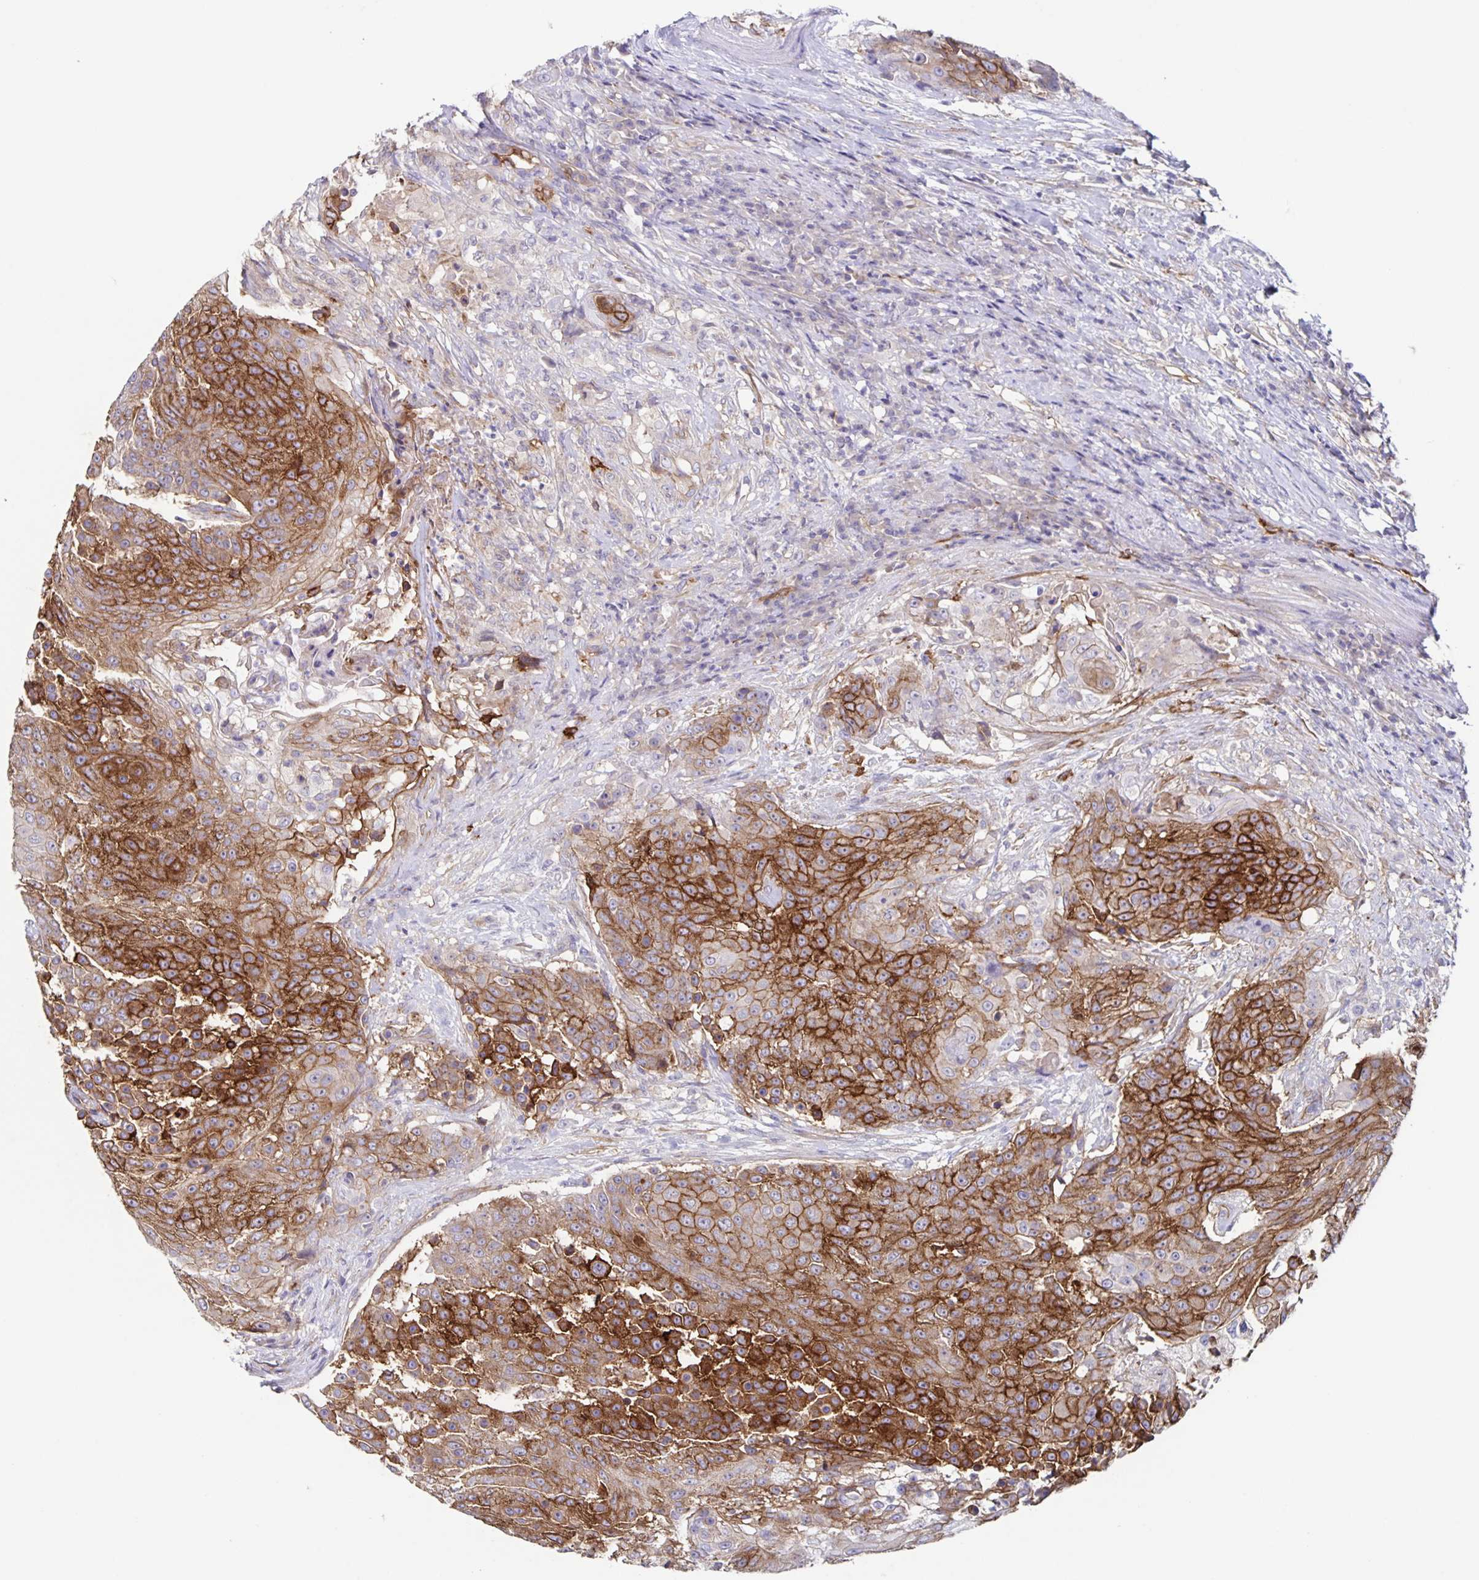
{"staining": {"intensity": "moderate", "quantity": ">75%", "location": "cytoplasmic/membranous"}, "tissue": "urothelial cancer", "cell_type": "Tumor cells", "image_type": "cancer", "snomed": [{"axis": "morphology", "description": "Urothelial carcinoma, High grade"}, {"axis": "topography", "description": "Urinary bladder"}], "caption": "Immunohistochemistry (IHC) photomicrograph of high-grade urothelial carcinoma stained for a protein (brown), which demonstrates medium levels of moderate cytoplasmic/membranous expression in approximately >75% of tumor cells.", "gene": "ITGA2", "patient": {"sex": "female", "age": 63}}